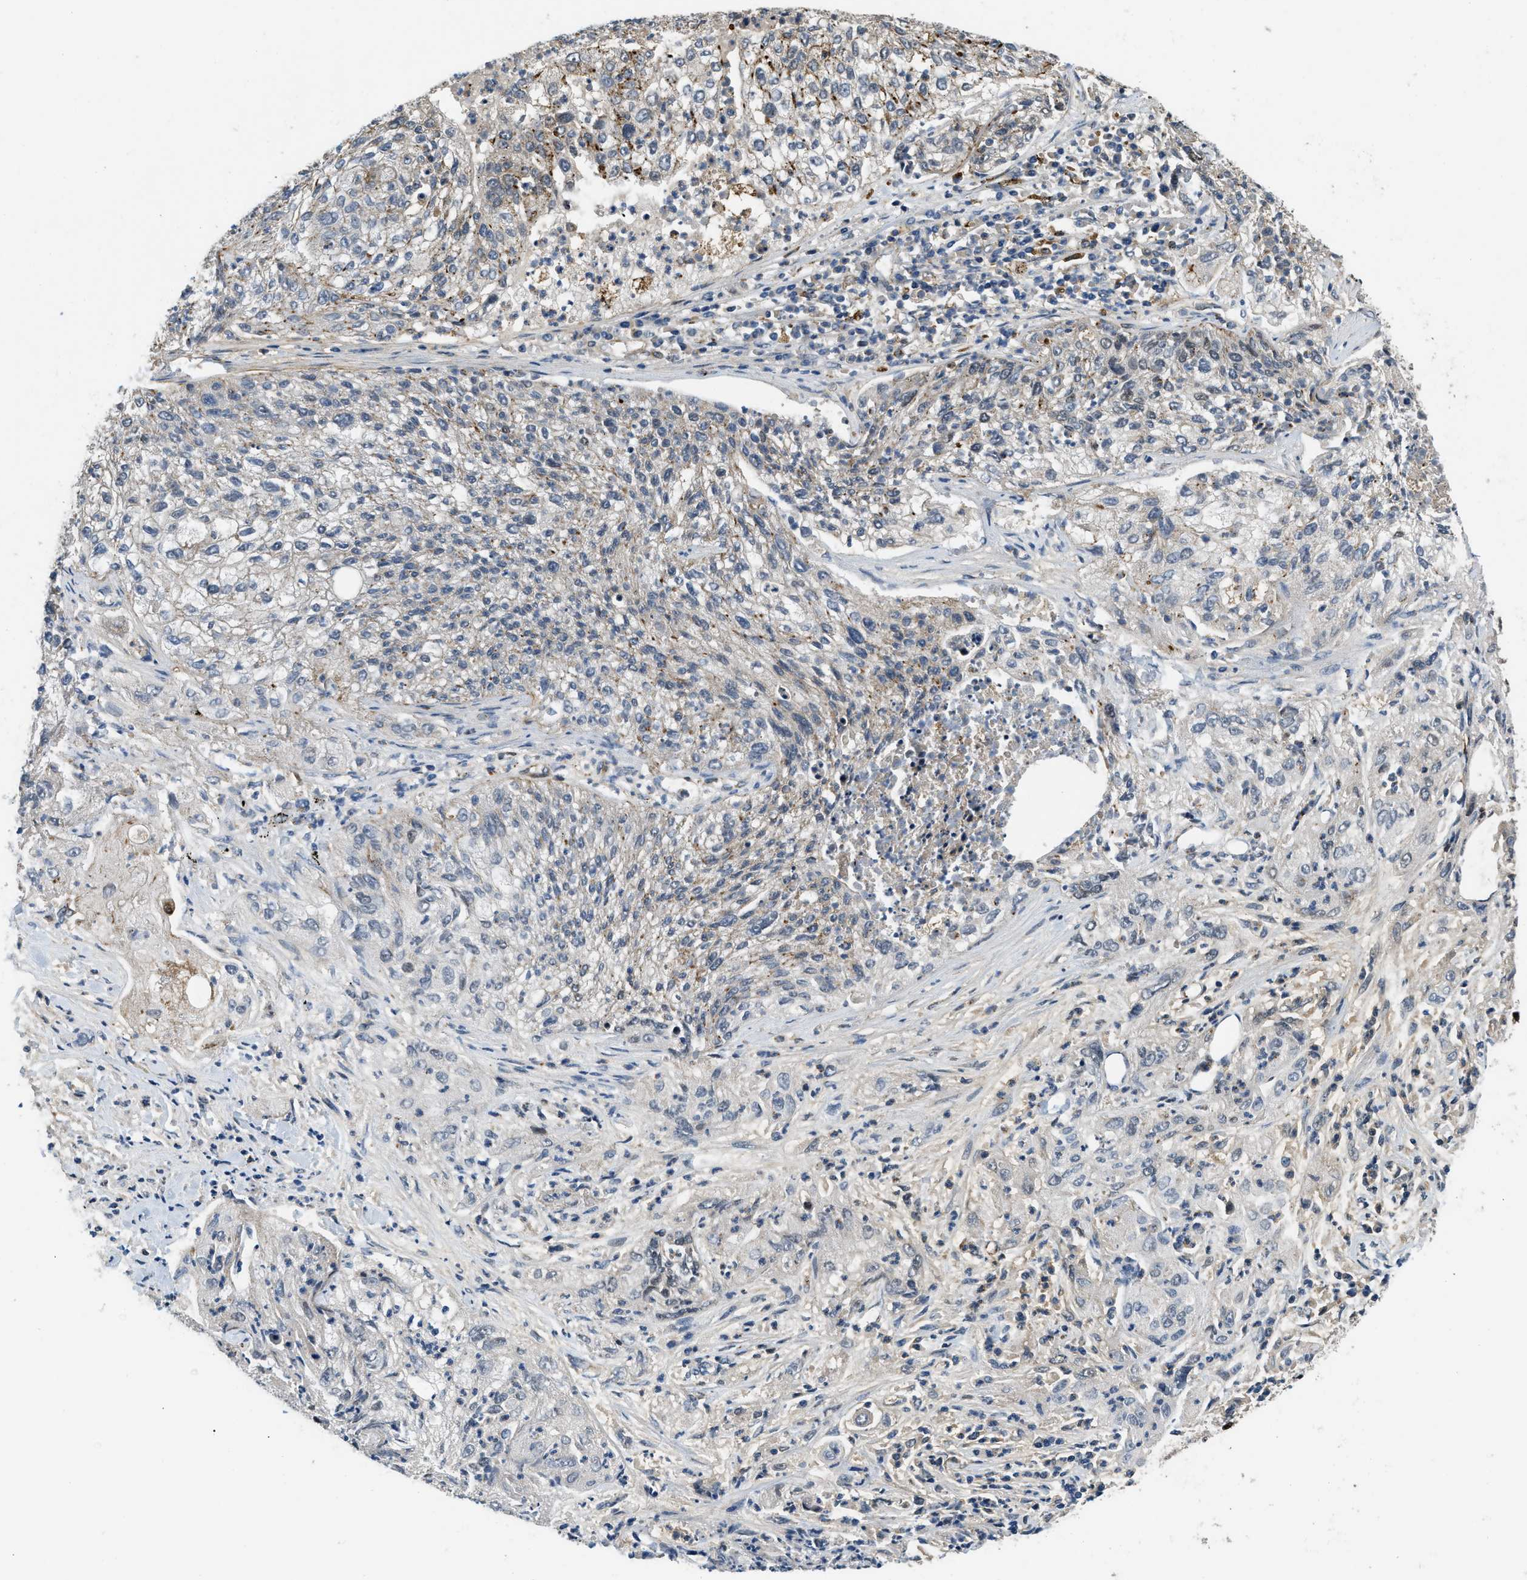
{"staining": {"intensity": "moderate", "quantity": "<25%", "location": "cytoplasmic/membranous,nuclear"}, "tissue": "lung cancer", "cell_type": "Tumor cells", "image_type": "cancer", "snomed": [{"axis": "morphology", "description": "Inflammation, NOS"}, {"axis": "morphology", "description": "Squamous cell carcinoma, NOS"}, {"axis": "topography", "description": "Lymph node"}, {"axis": "topography", "description": "Soft tissue"}, {"axis": "topography", "description": "Lung"}], "caption": "Immunohistochemistry (IHC) micrograph of neoplastic tissue: human lung squamous cell carcinoma stained using IHC shows low levels of moderate protein expression localized specifically in the cytoplasmic/membranous and nuclear of tumor cells, appearing as a cytoplasmic/membranous and nuclear brown color.", "gene": "LTA4H", "patient": {"sex": "male", "age": 66}}